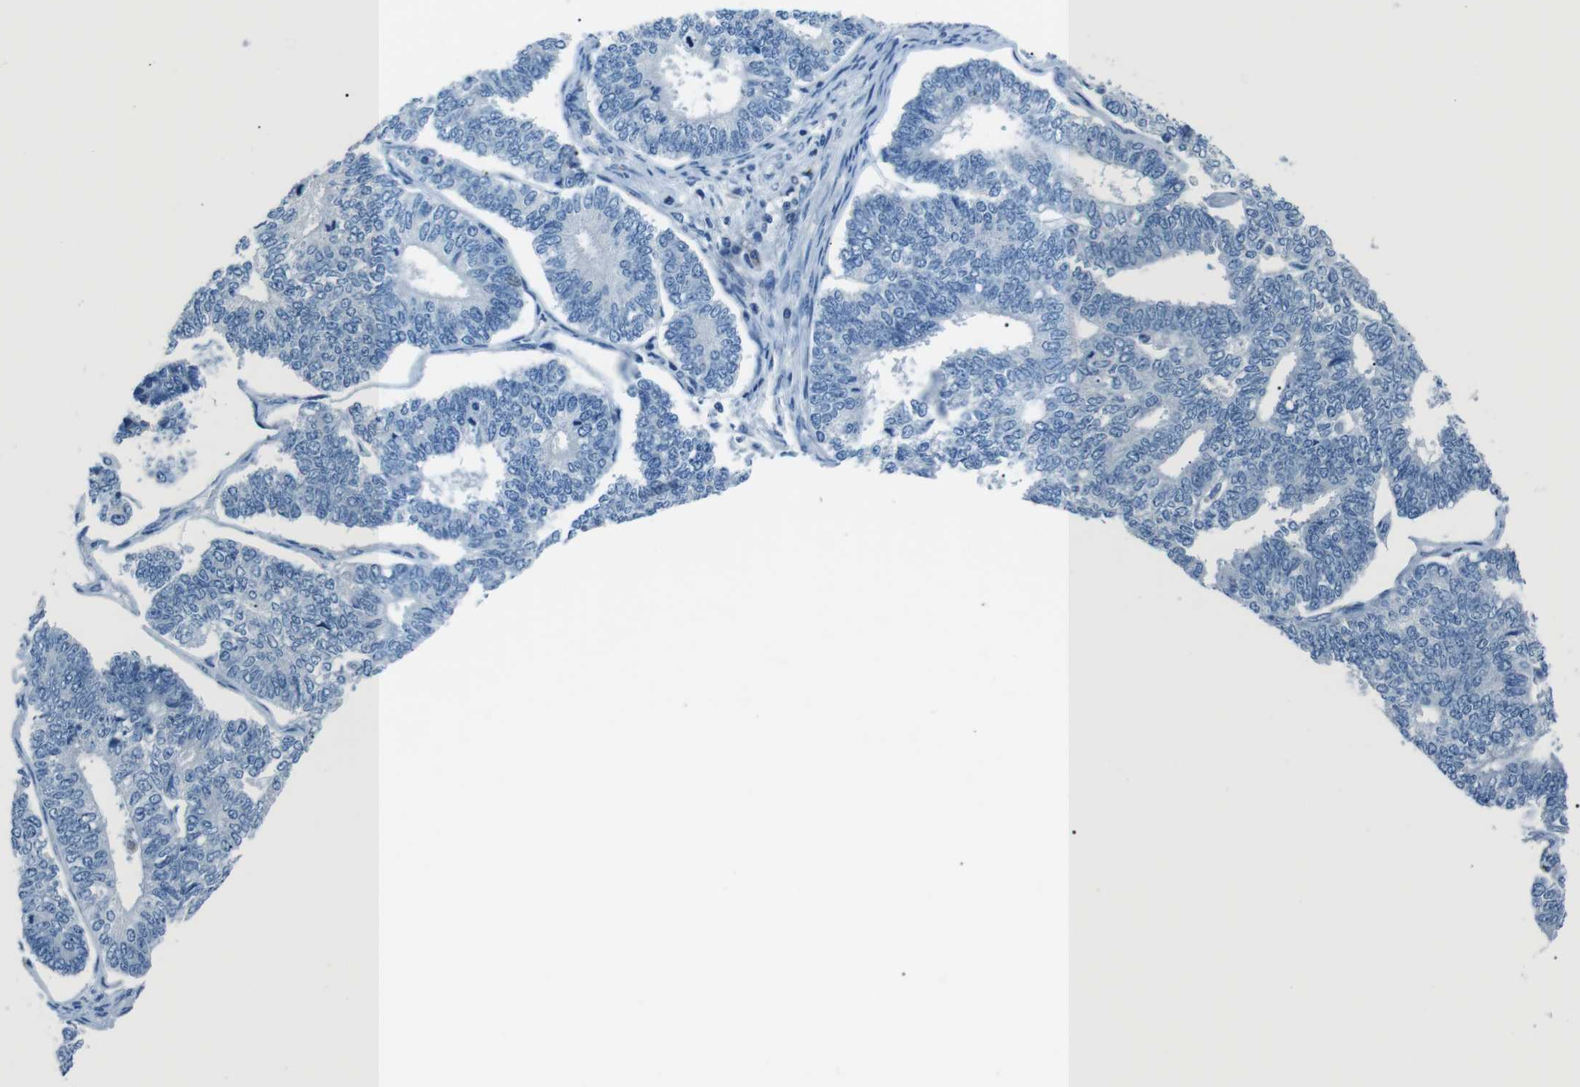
{"staining": {"intensity": "negative", "quantity": "none", "location": "none"}, "tissue": "endometrial cancer", "cell_type": "Tumor cells", "image_type": "cancer", "snomed": [{"axis": "morphology", "description": "Adenocarcinoma, NOS"}, {"axis": "topography", "description": "Endometrium"}], "caption": "There is no significant expression in tumor cells of endometrial cancer (adenocarcinoma).", "gene": "ST6GAL1", "patient": {"sex": "female", "age": 70}}